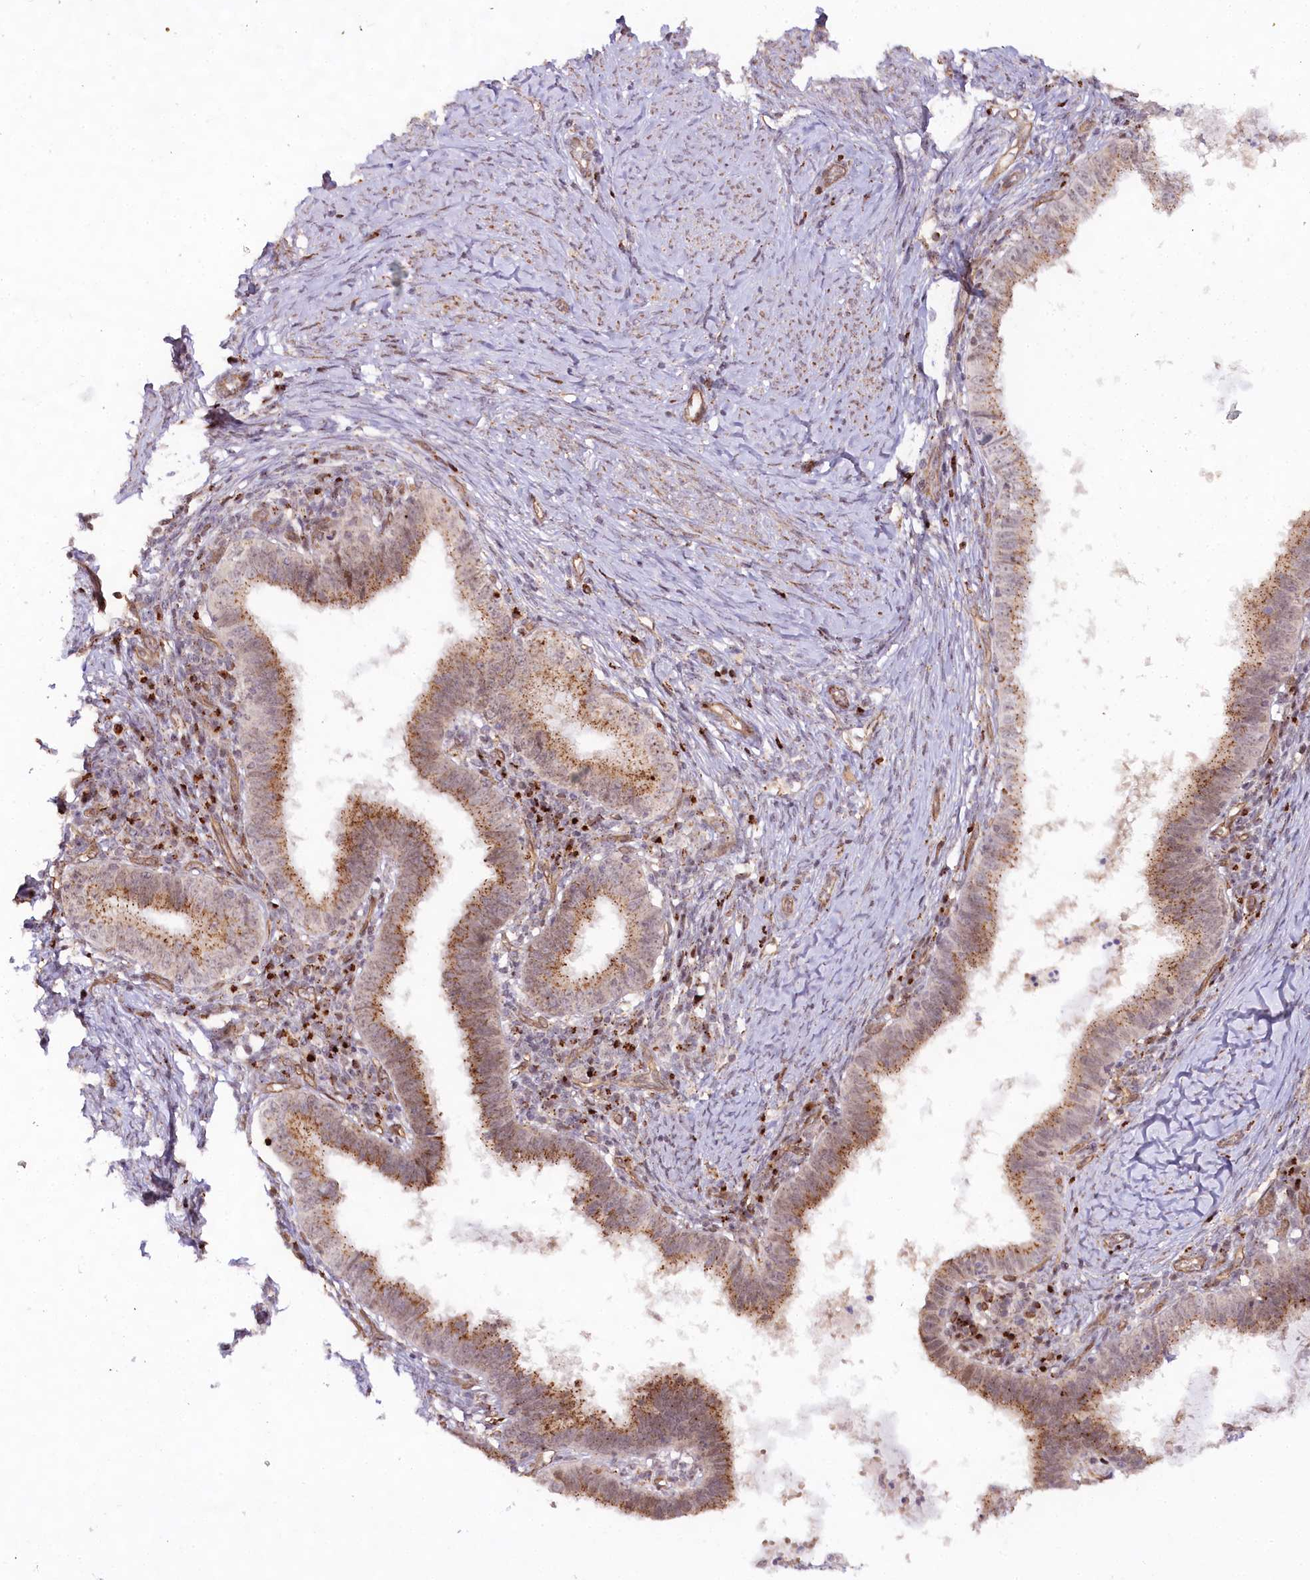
{"staining": {"intensity": "moderate", "quantity": ">75%", "location": "cytoplasmic/membranous,nuclear"}, "tissue": "cervical cancer", "cell_type": "Tumor cells", "image_type": "cancer", "snomed": [{"axis": "morphology", "description": "Adenocarcinoma, NOS"}, {"axis": "topography", "description": "Cervix"}], "caption": "Cervical cancer (adenocarcinoma) stained with immunohistochemistry (IHC) displays moderate cytoplasmic/membranous and nuclear positivity in approximately >75% of tumor cells.", "gene": "COPG1", "patient": {"sex": "female", "age": 36}}